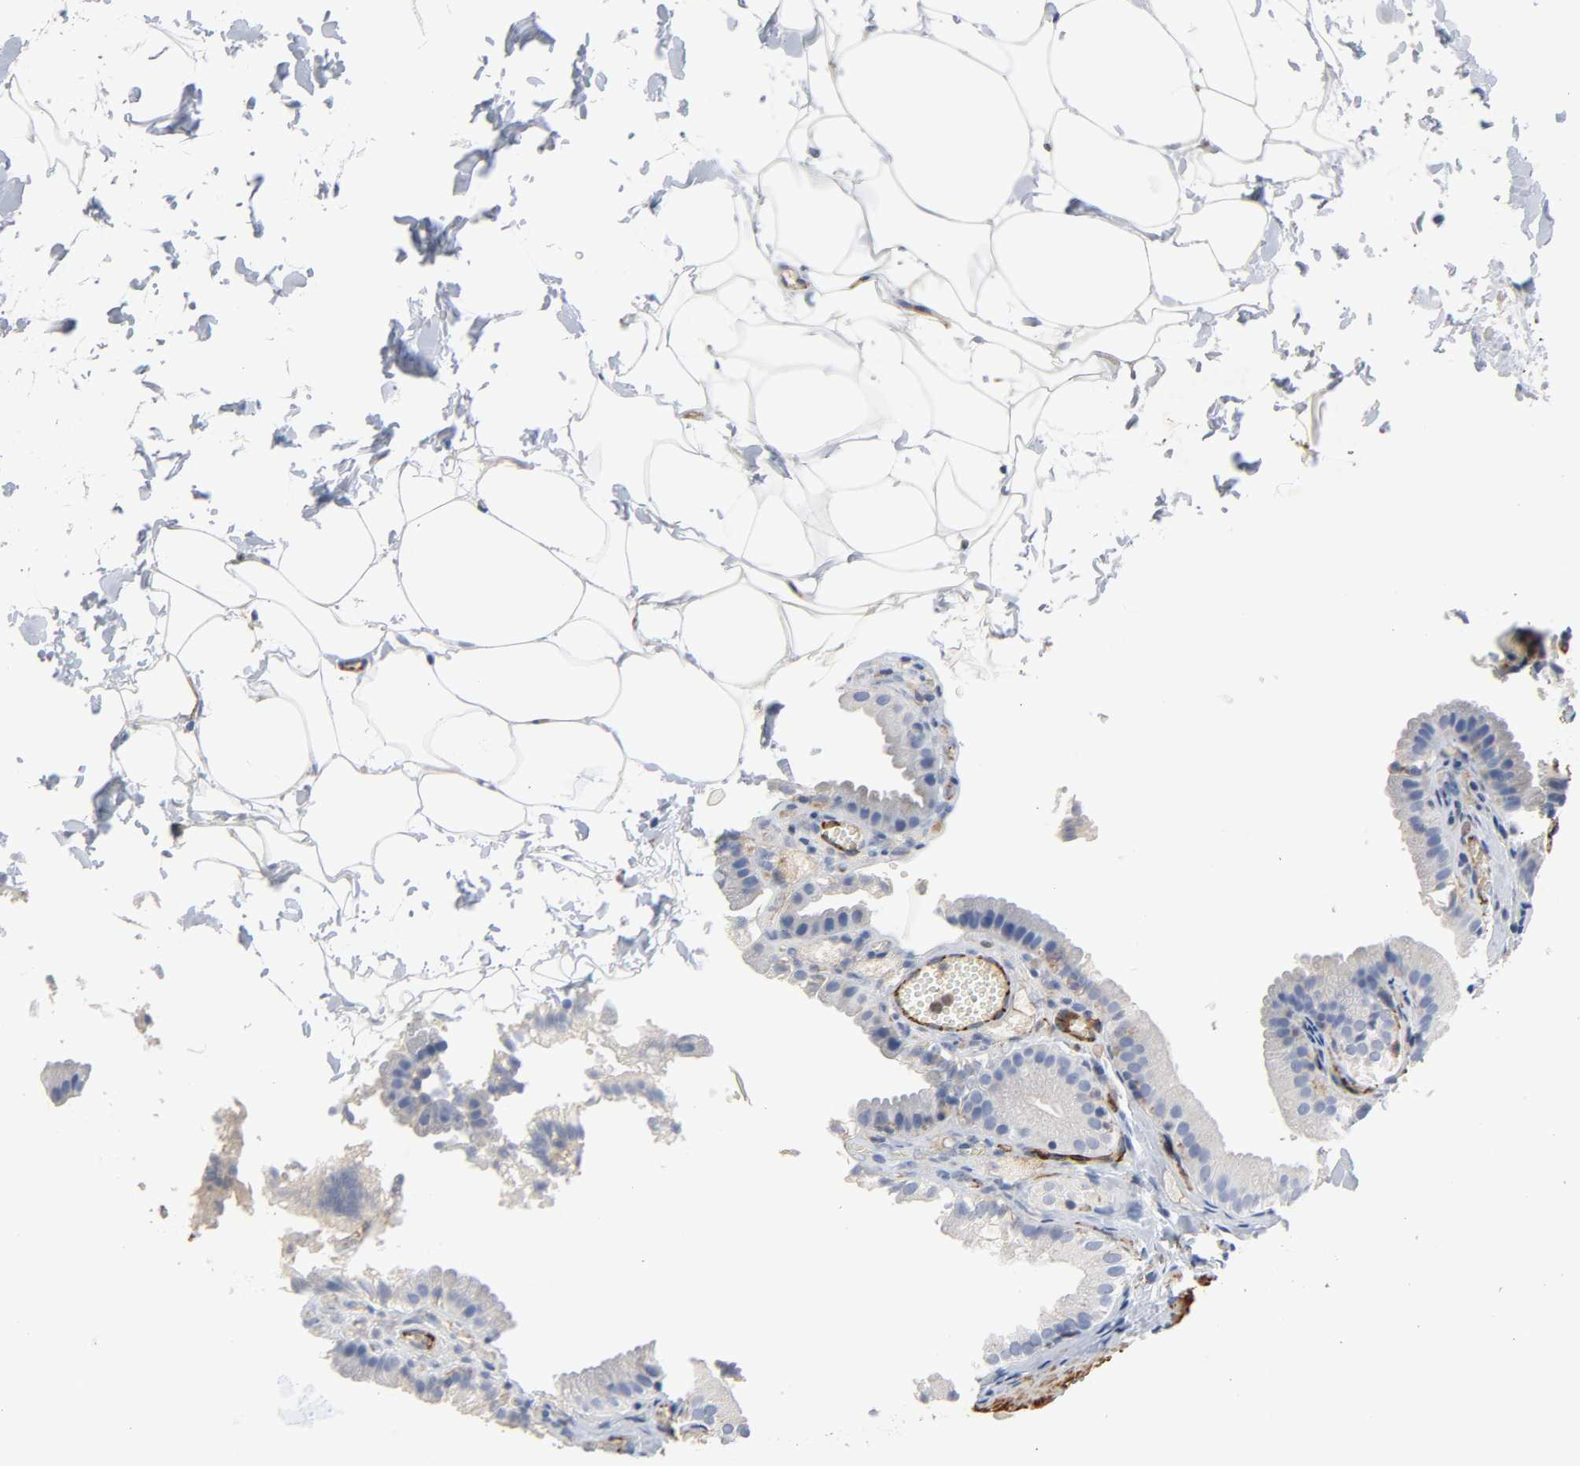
{"staining": {"intensity": "weak", "quantity": "<25%", "location": "cytoplasmic/membranous"}, "tissue": "gallbladder", "cell_type": "Glandular cells", "image_type": "normal", "snomed": [{"axis": "morphology", "description": "Normal tissue, NOS"}, {"axis": "topography", "description": "Gallbladder"}], "caption": "A high-resolution micrograph shows immunohistochemistry staining of unremarkable gallbladder, which exhibits no significant staining in glandular cells.", "gene": "PECAM1", "patient": {"sex": "female", "age": 24}}